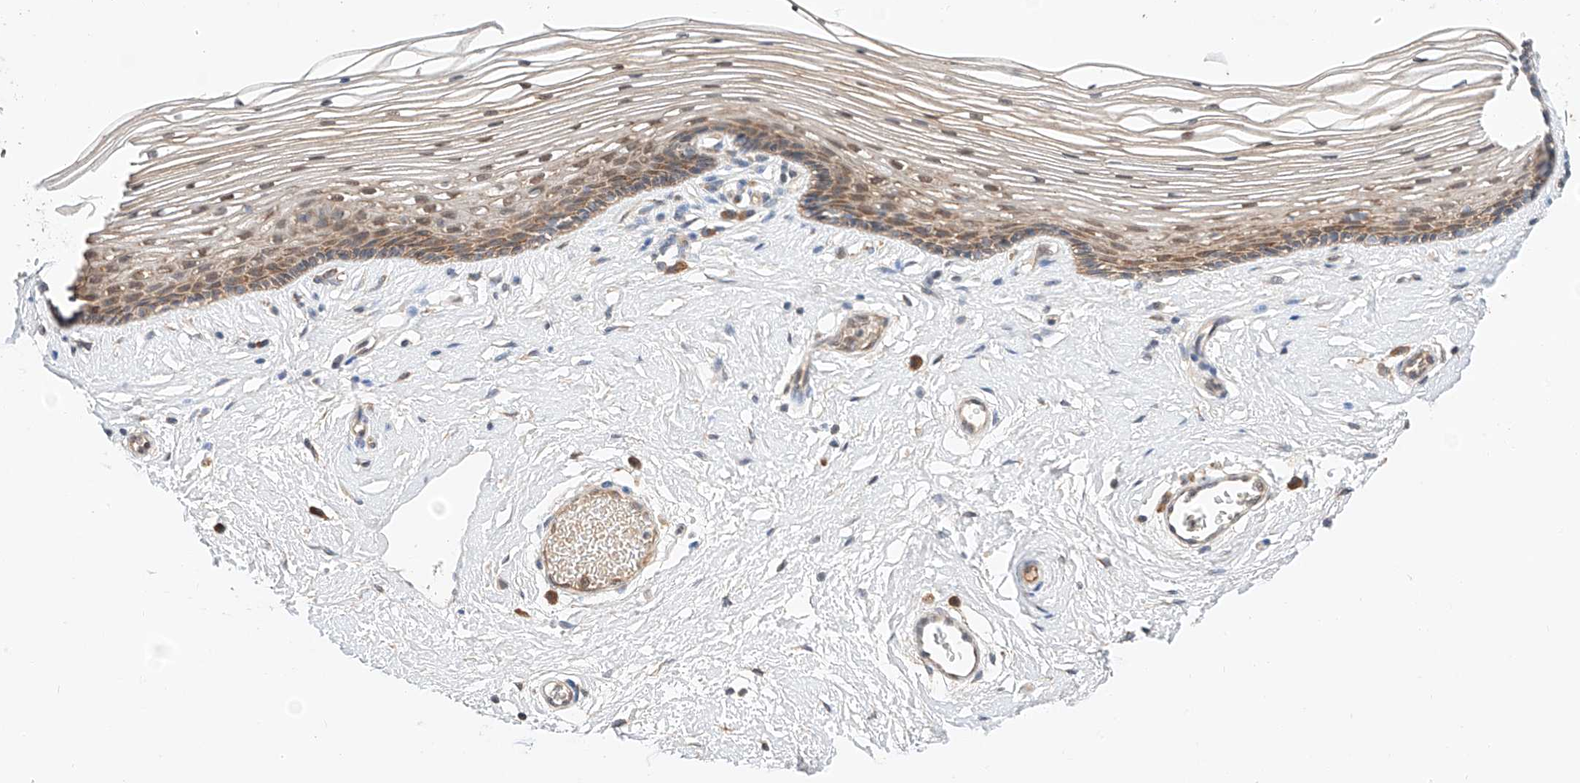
{"staining": {"intensity": "moderate", "quantity": ">75%", "location": "cytoplasmic/membranous"}, "tissue": "vagina", "cell_type": "Squamous epithelial cells", "image_type": "normal", "snomed": [{"axis": "morphology", "description": "Normal tissue, NOS"}, {"axis": "topography", "description": "Vagina"}], "caption": "Immunohistochemistry (DAB) staining of unremarkable vagina displays moderate cytoplasmic/membranous protein expression in about >75% of squamous epithelial cells.", "gene": "C6orf118", "patient": {"sex": "female", "age": 46}}